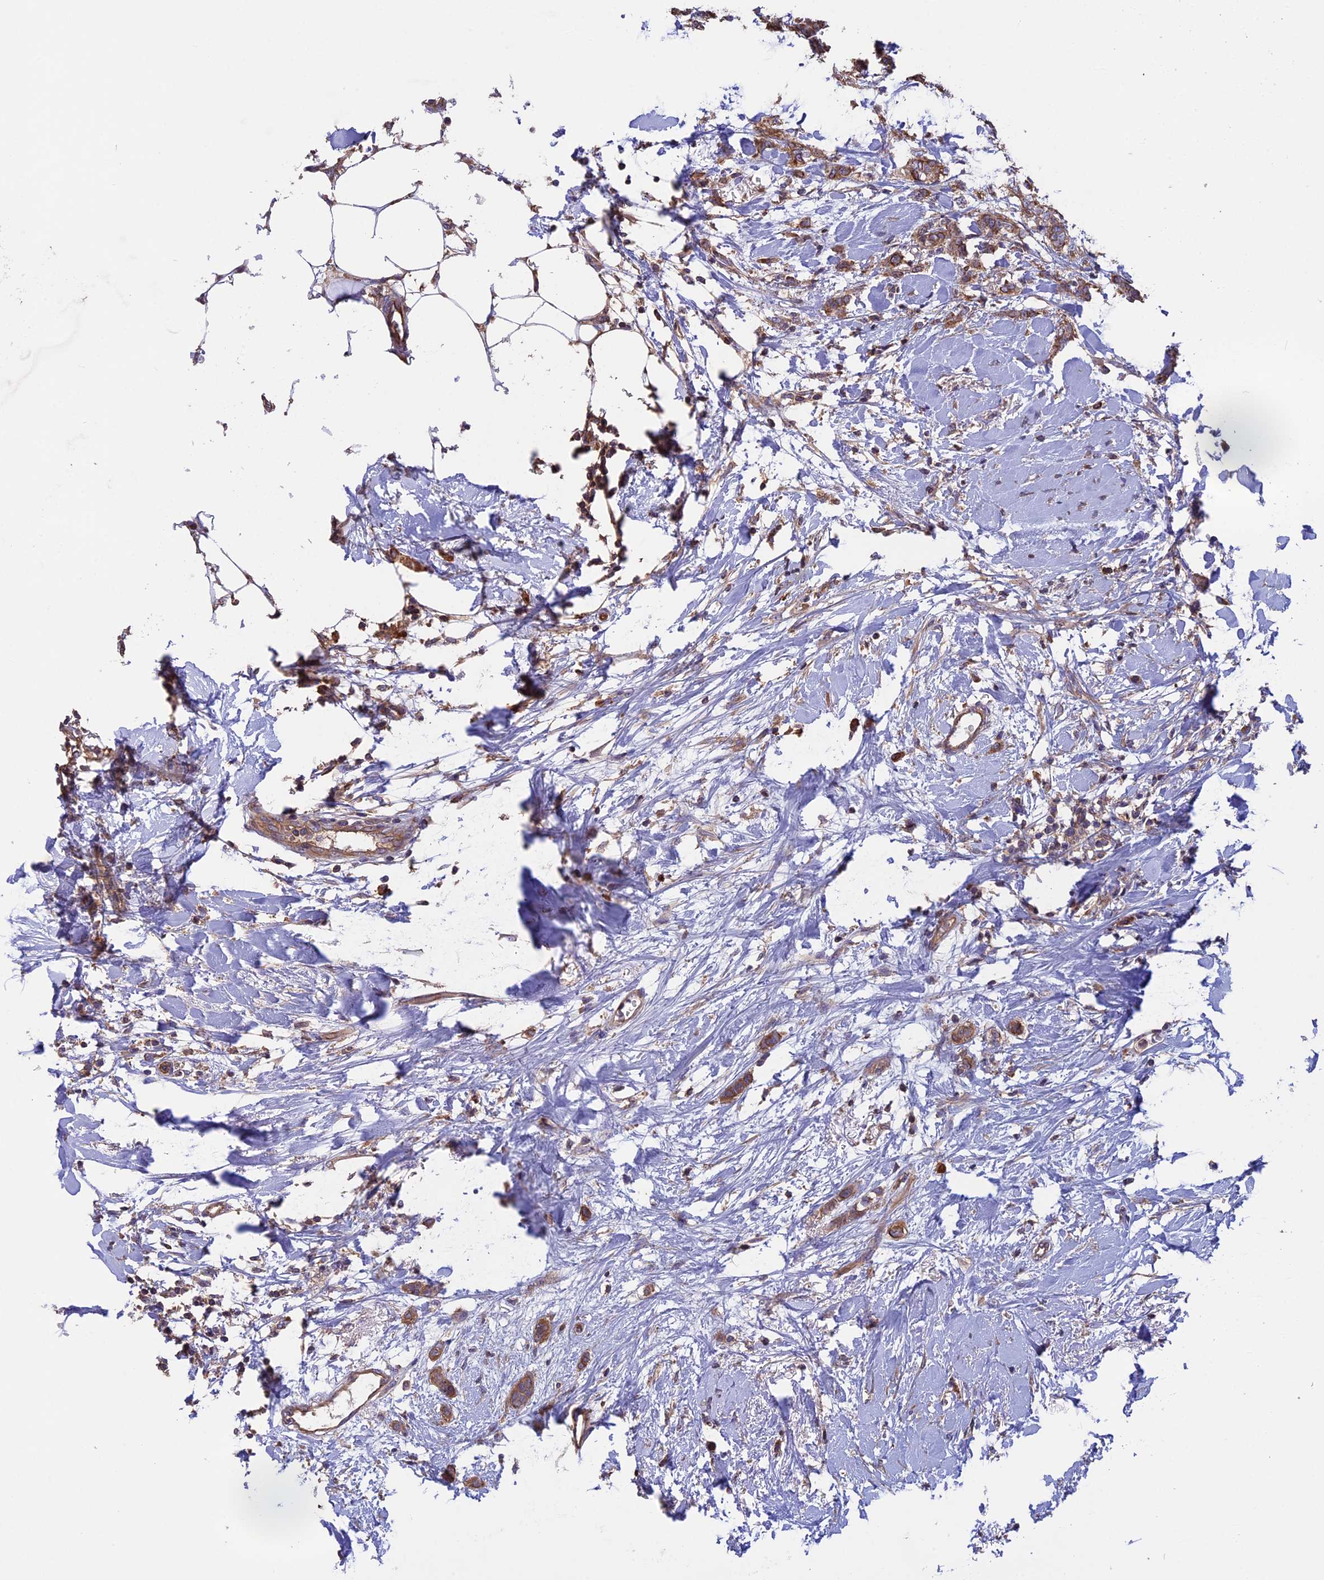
{"staining": {"intensity": "moderate", "quantity": ">75%", "location": "cytoplasmic/membranous"}, "tissue": "breast cancer", "cell_type": "Tumor cells", "image_type": "cancer", "snomed": [{"axis": "morphology", "description": "Duct carcinoma"}, {"axis": "topography", "description": "Breast"}], "caption": "Tumor cells demonstrate moderate cytoplasmic/membranous expression in approximately >75% of cells in breast cancer (infiltrating ductal carcinoma). Ihc stains the protein in brown and the nuclei are stained blue.", "gene": "GAS8", "patient": {"sex": "female", "age": 72}}